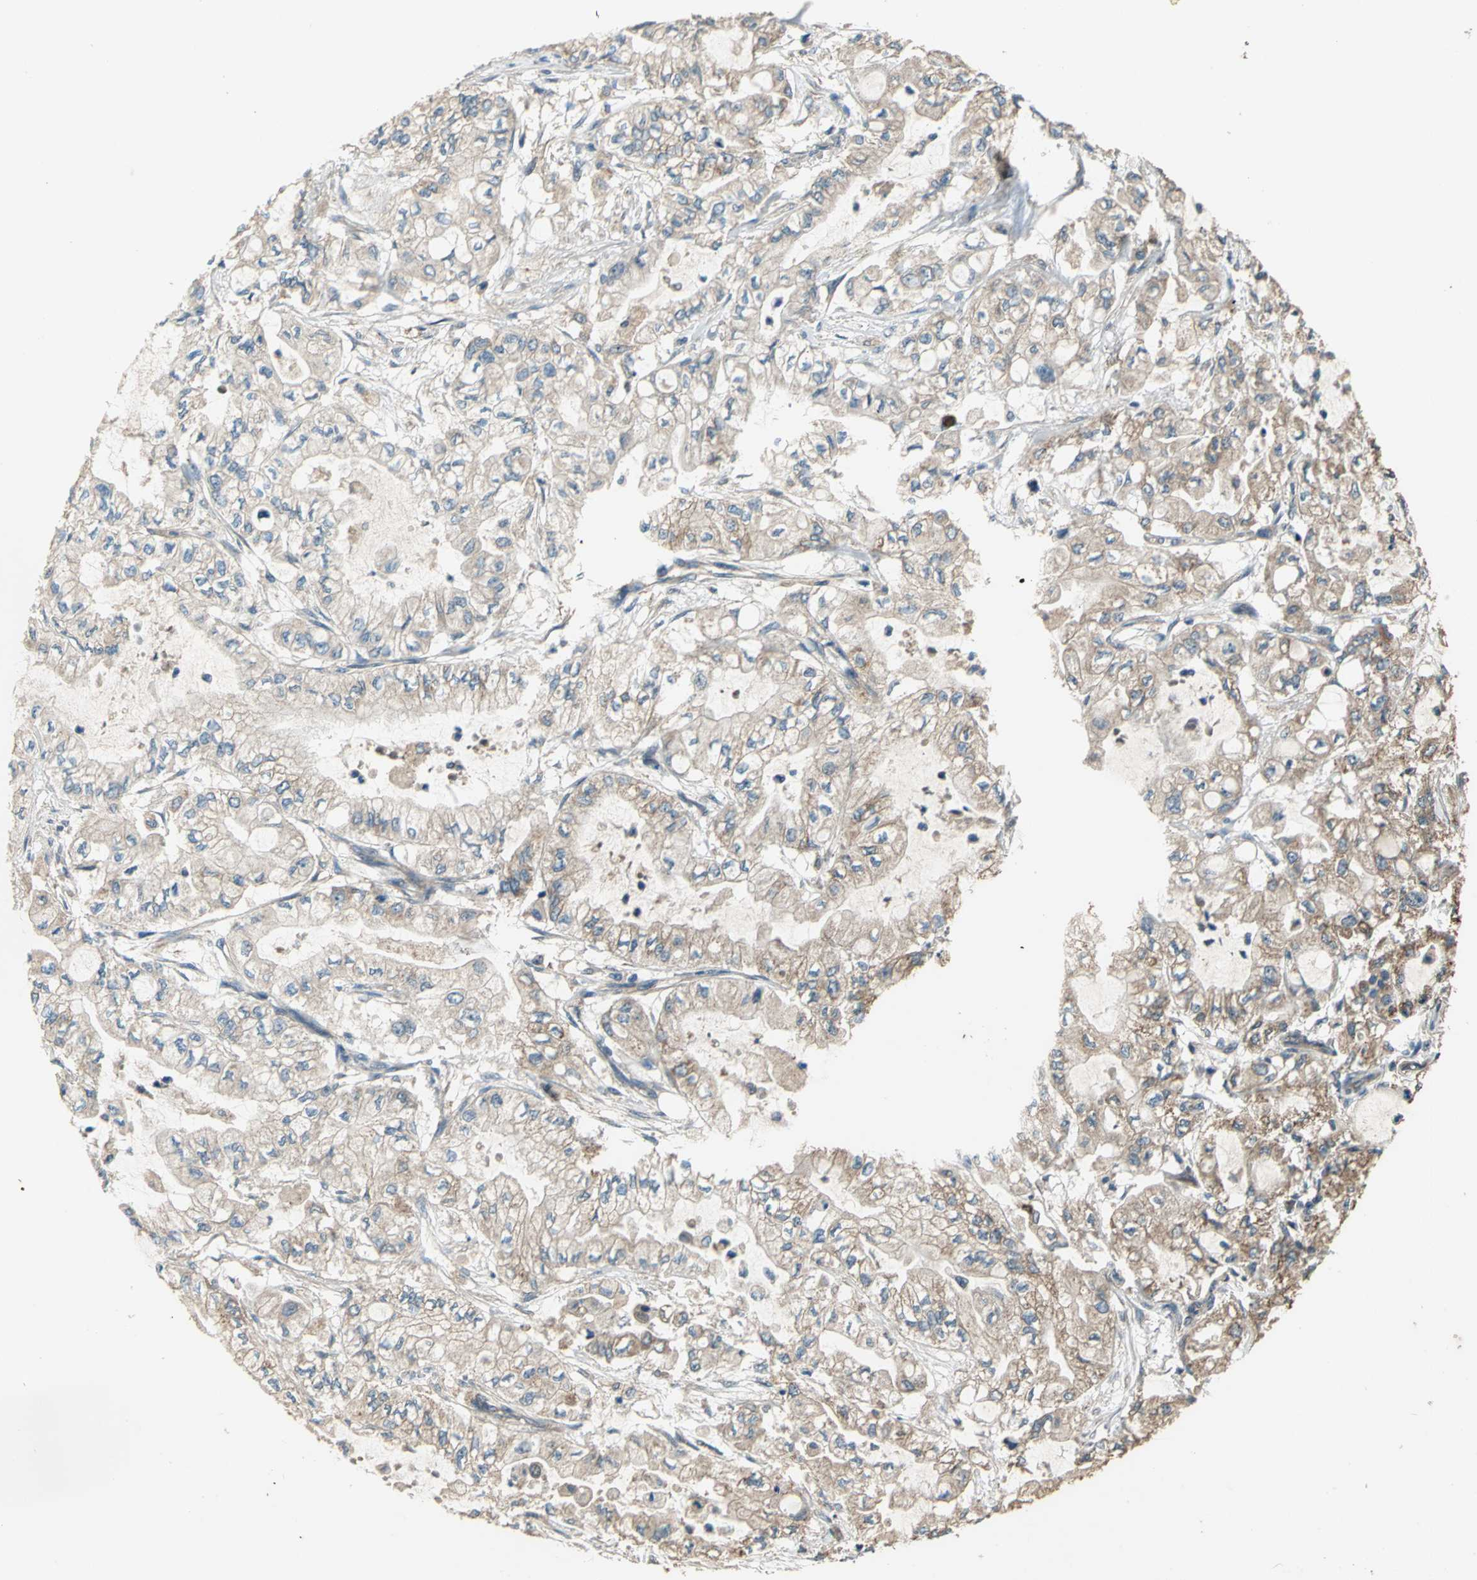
{"staining": {"intensity": "weak", "quantity": "25%-75%", "location": "cytoplasmic/membranous"}, "tissue": "pancreatic cancer", "cell_type": "Tumor cells", "image_type": "cancer", "snomed": [{"axis": "morphology", "description": "Adenocarcinoma, NOS"}, {"axis": "topography", "description": "Pancreas"}], "caption": "An immunohistochemistry (IHC) micrograph of neoplastic tissue is shown. Protein staining in brown highlights weak cytoplasmic/membranous positivity in pancreatic cancer (adenocarcinoma) within tumor cells. (brown staining indicates protein expression, while blue staining denotes nuclei).", "gene": "EMCN", "patient": {"sex": "male", "age": 79}}